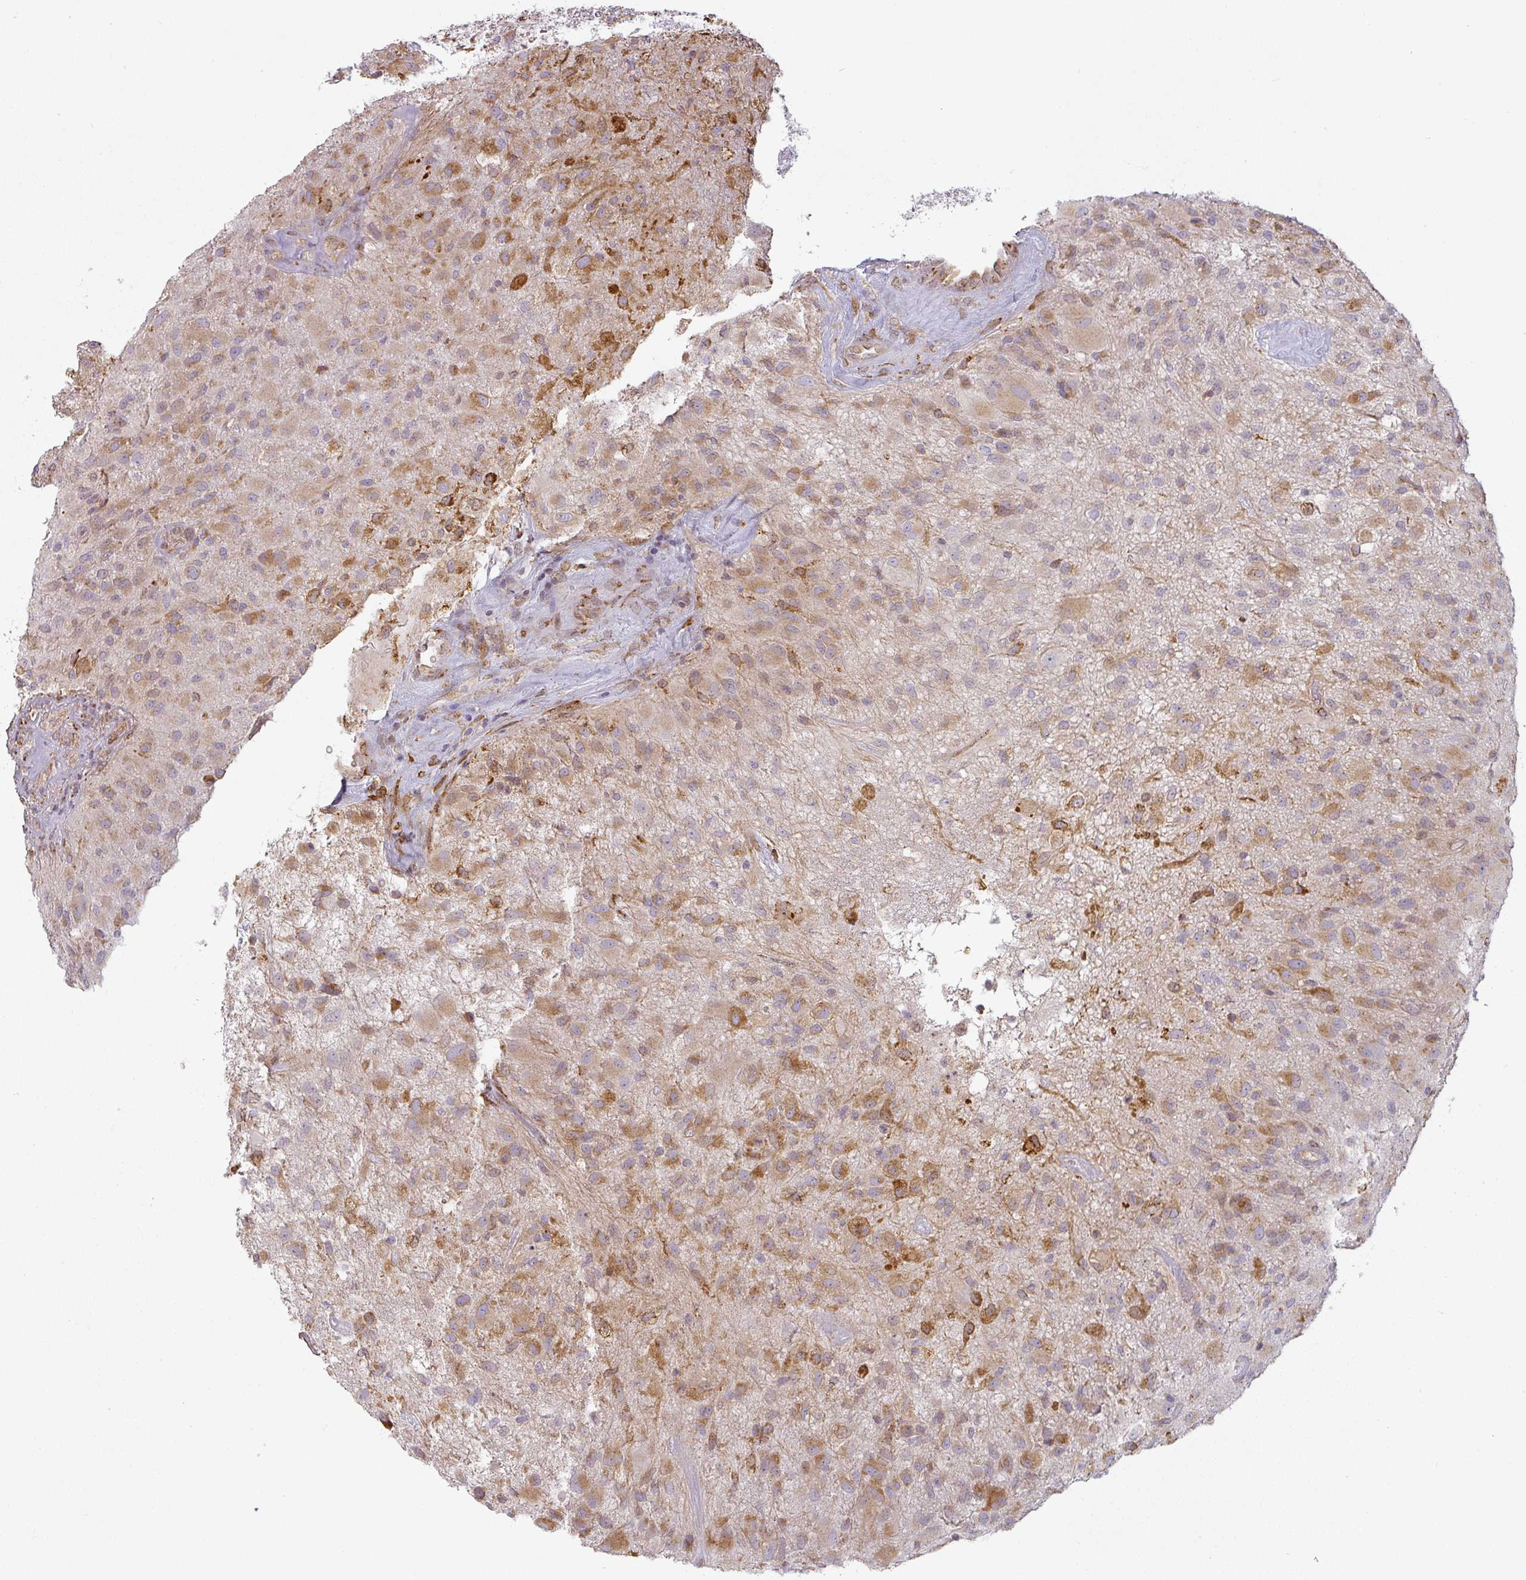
{"staining": {"intensity": "moderate", "quantity": "25%-75%", "location": "cytoplasmic/membranous"}, "tissue": "glioma", "cell_type": "Tumor cells", "image_type": "cancer", "snomed": [{"axis": "morphology", "description": "Glioma, malignant, High grade"}, {"axis": "topography", "description": "Brain"}], "caption": "Immunohistochemical staining of human malignant glioma (high-grade) displays medium levels of moderate cytoplasmic/membranous protein expression in approximately 25%-75% of tumor cells.", "gene": "CCDC144A", "patient": {"sex": "female", "age": 67}}